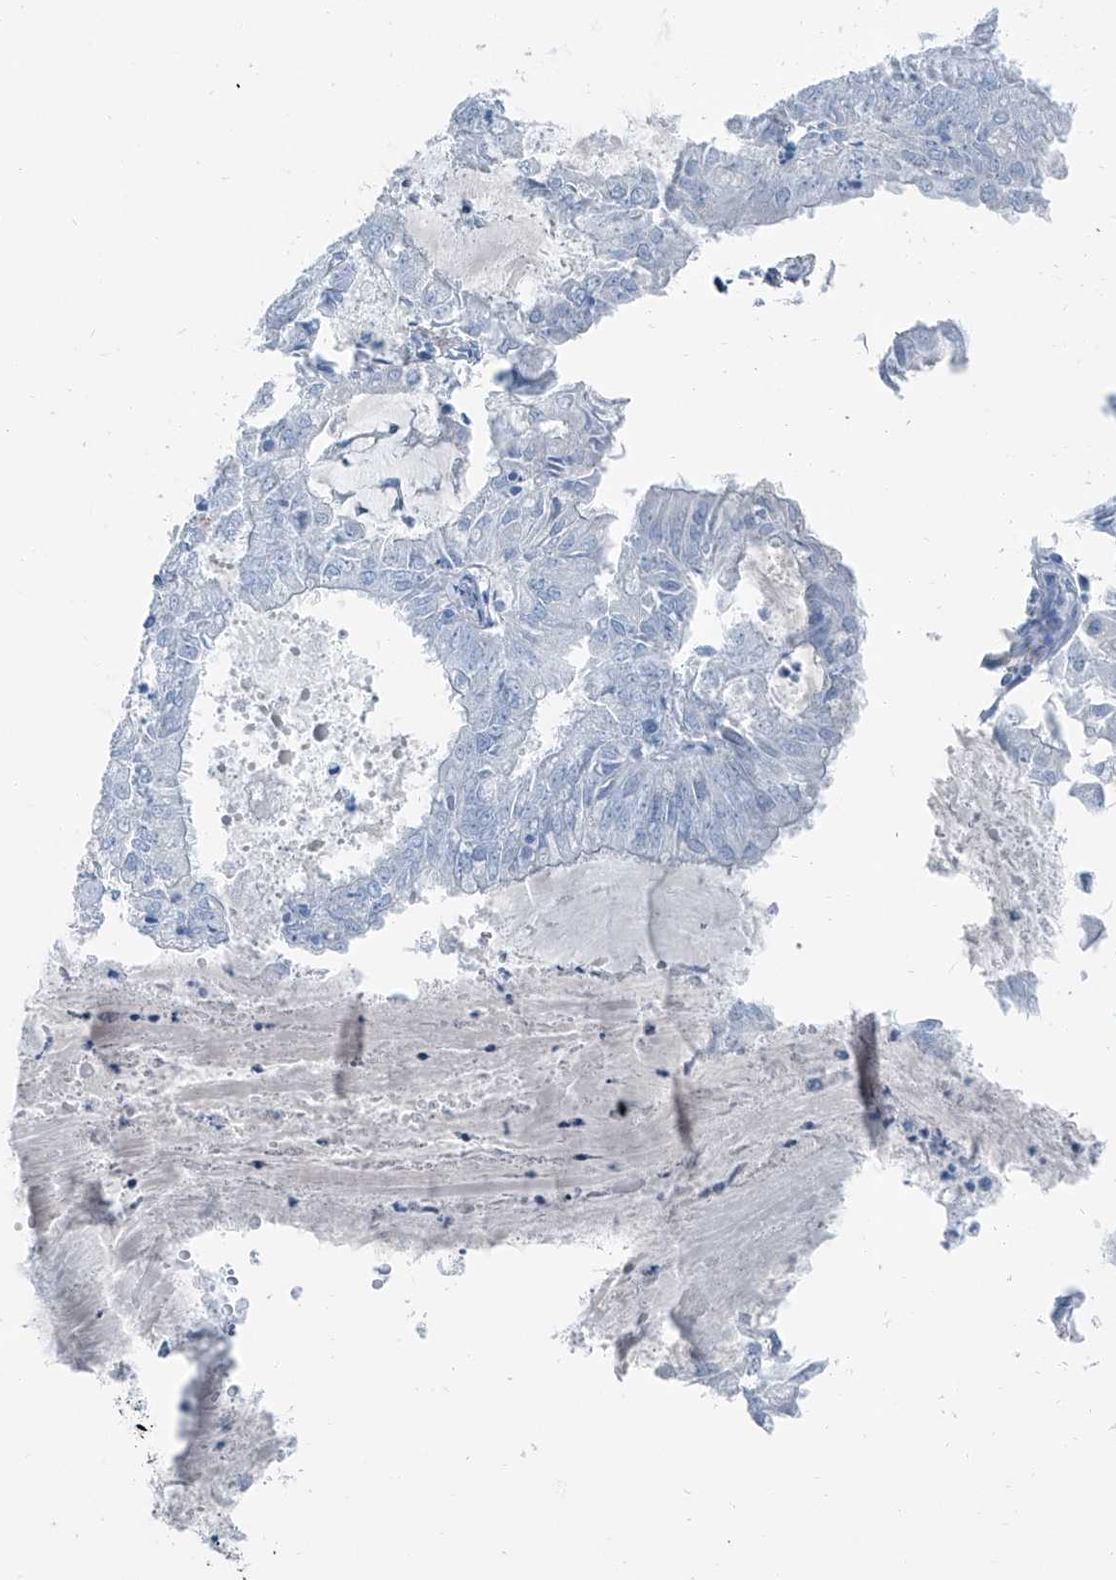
{"staining": {"intensity": "negative", "quantity": "none", "location": "none"}, "tissue": "endometrial cancer", "cell_type": "Tumor cells", "image_type": "cancer", "snomed": [{"axis": "morphology", "description": "Adenocarcinoma, NOS"}, {"axis": "topography", "description": "Endometrium"}], "caption": "There is no significant expression in tumor cells of endometrial adenocarcinoma.", "gene": "RGN", "patient": {"sex": "female", "age": 57}}